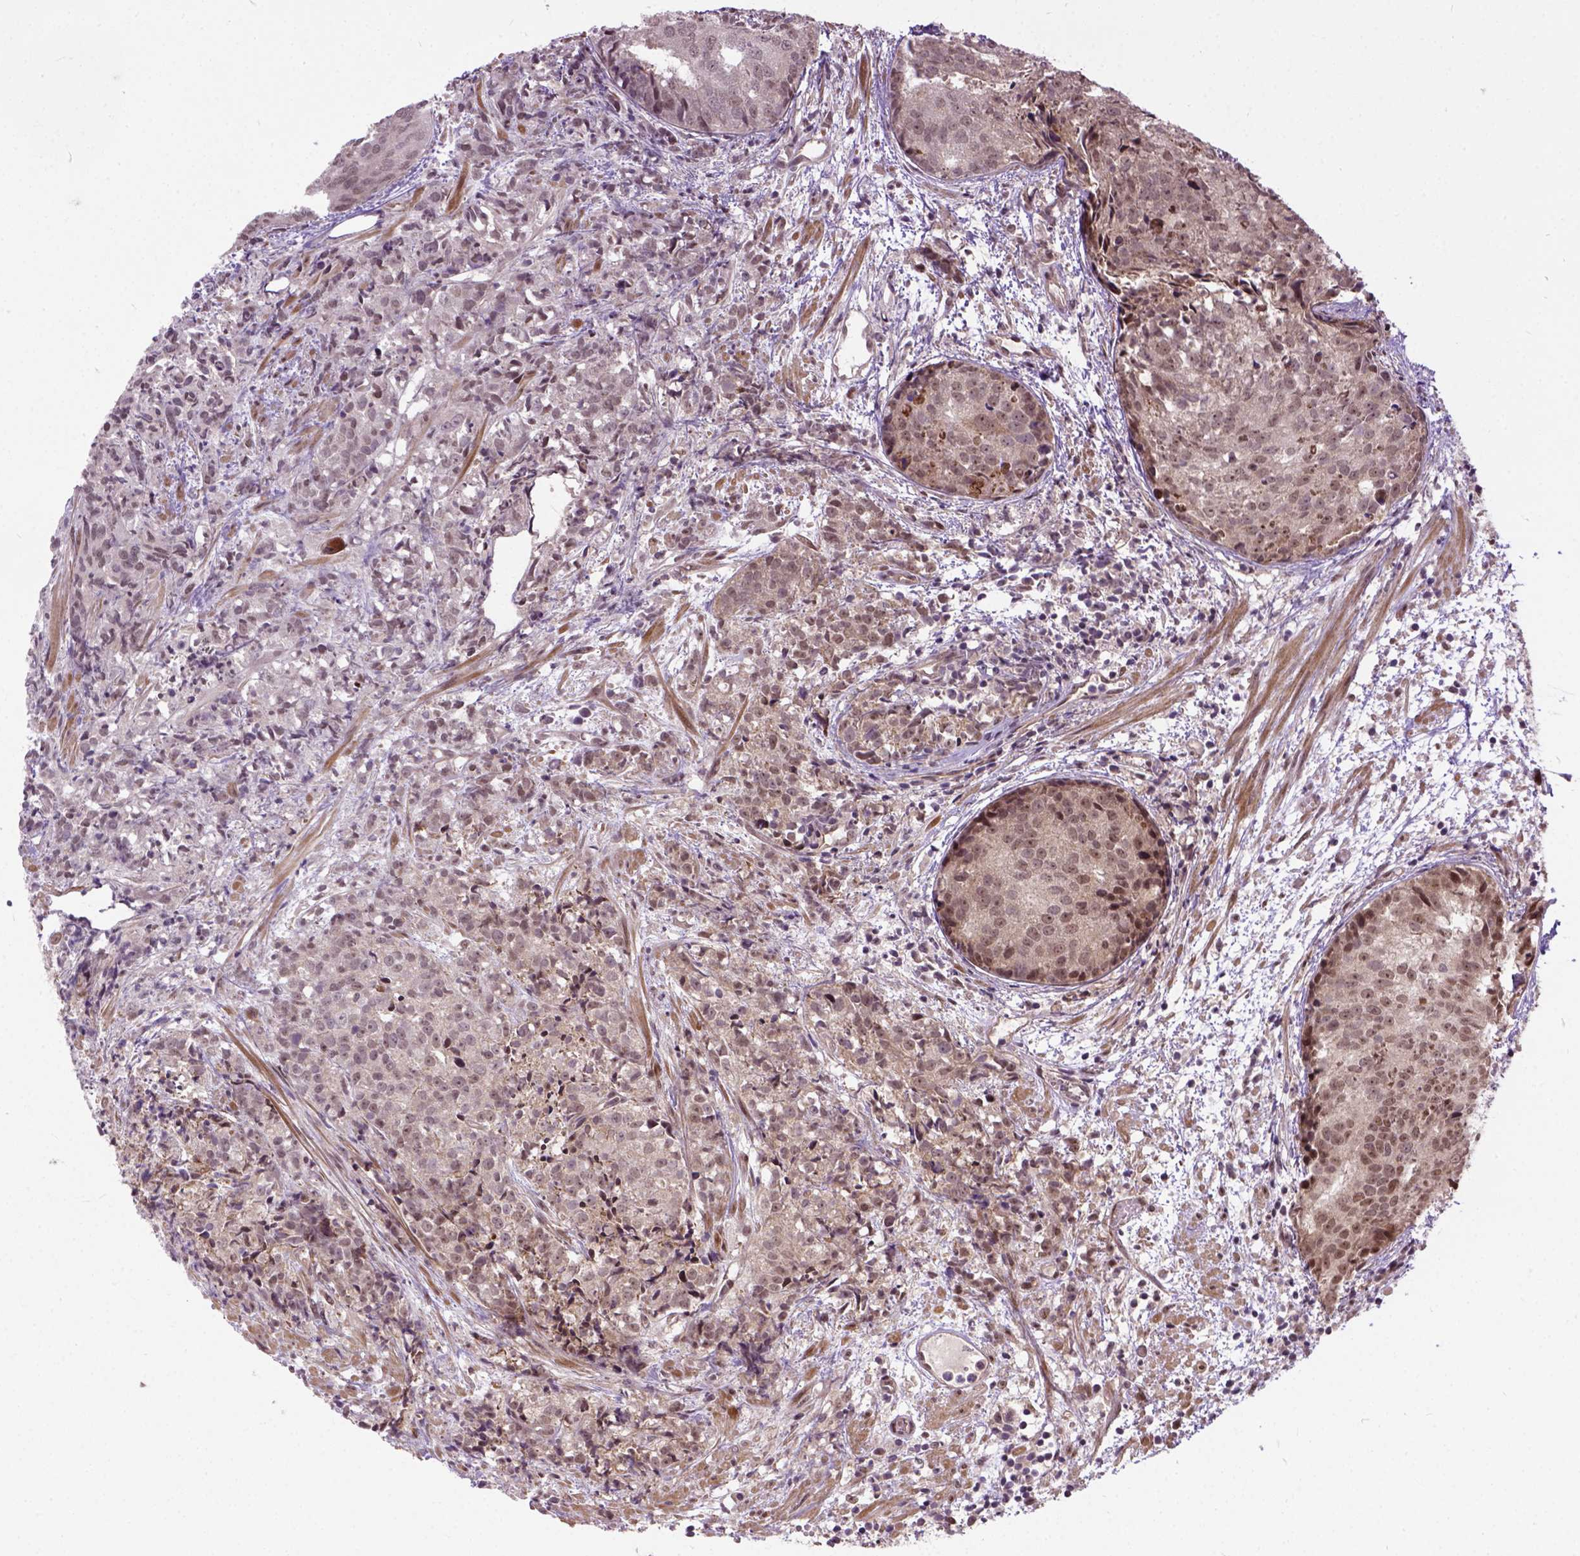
{"staining": {"intensity": "moderate", "quantity": "25%-75%", "location": "nuclear"}, "tissue": "prostate cancer", "cell_type": "Tumor cells", "image_type": "cancer", "snomed": [{"axis": "morphology", "description": "Adenocarcinoma, High grade"}, {"axis": "topography", "description": "Prostate"}], "caption": "Protein staining by IHC reveals moderate nuclear staining in about 25%-75% of tumor cells in prostate adenocarcinoma (high-grade).", "gene": "ZNF630", "patient": {"sex": "male", "age": 58}}